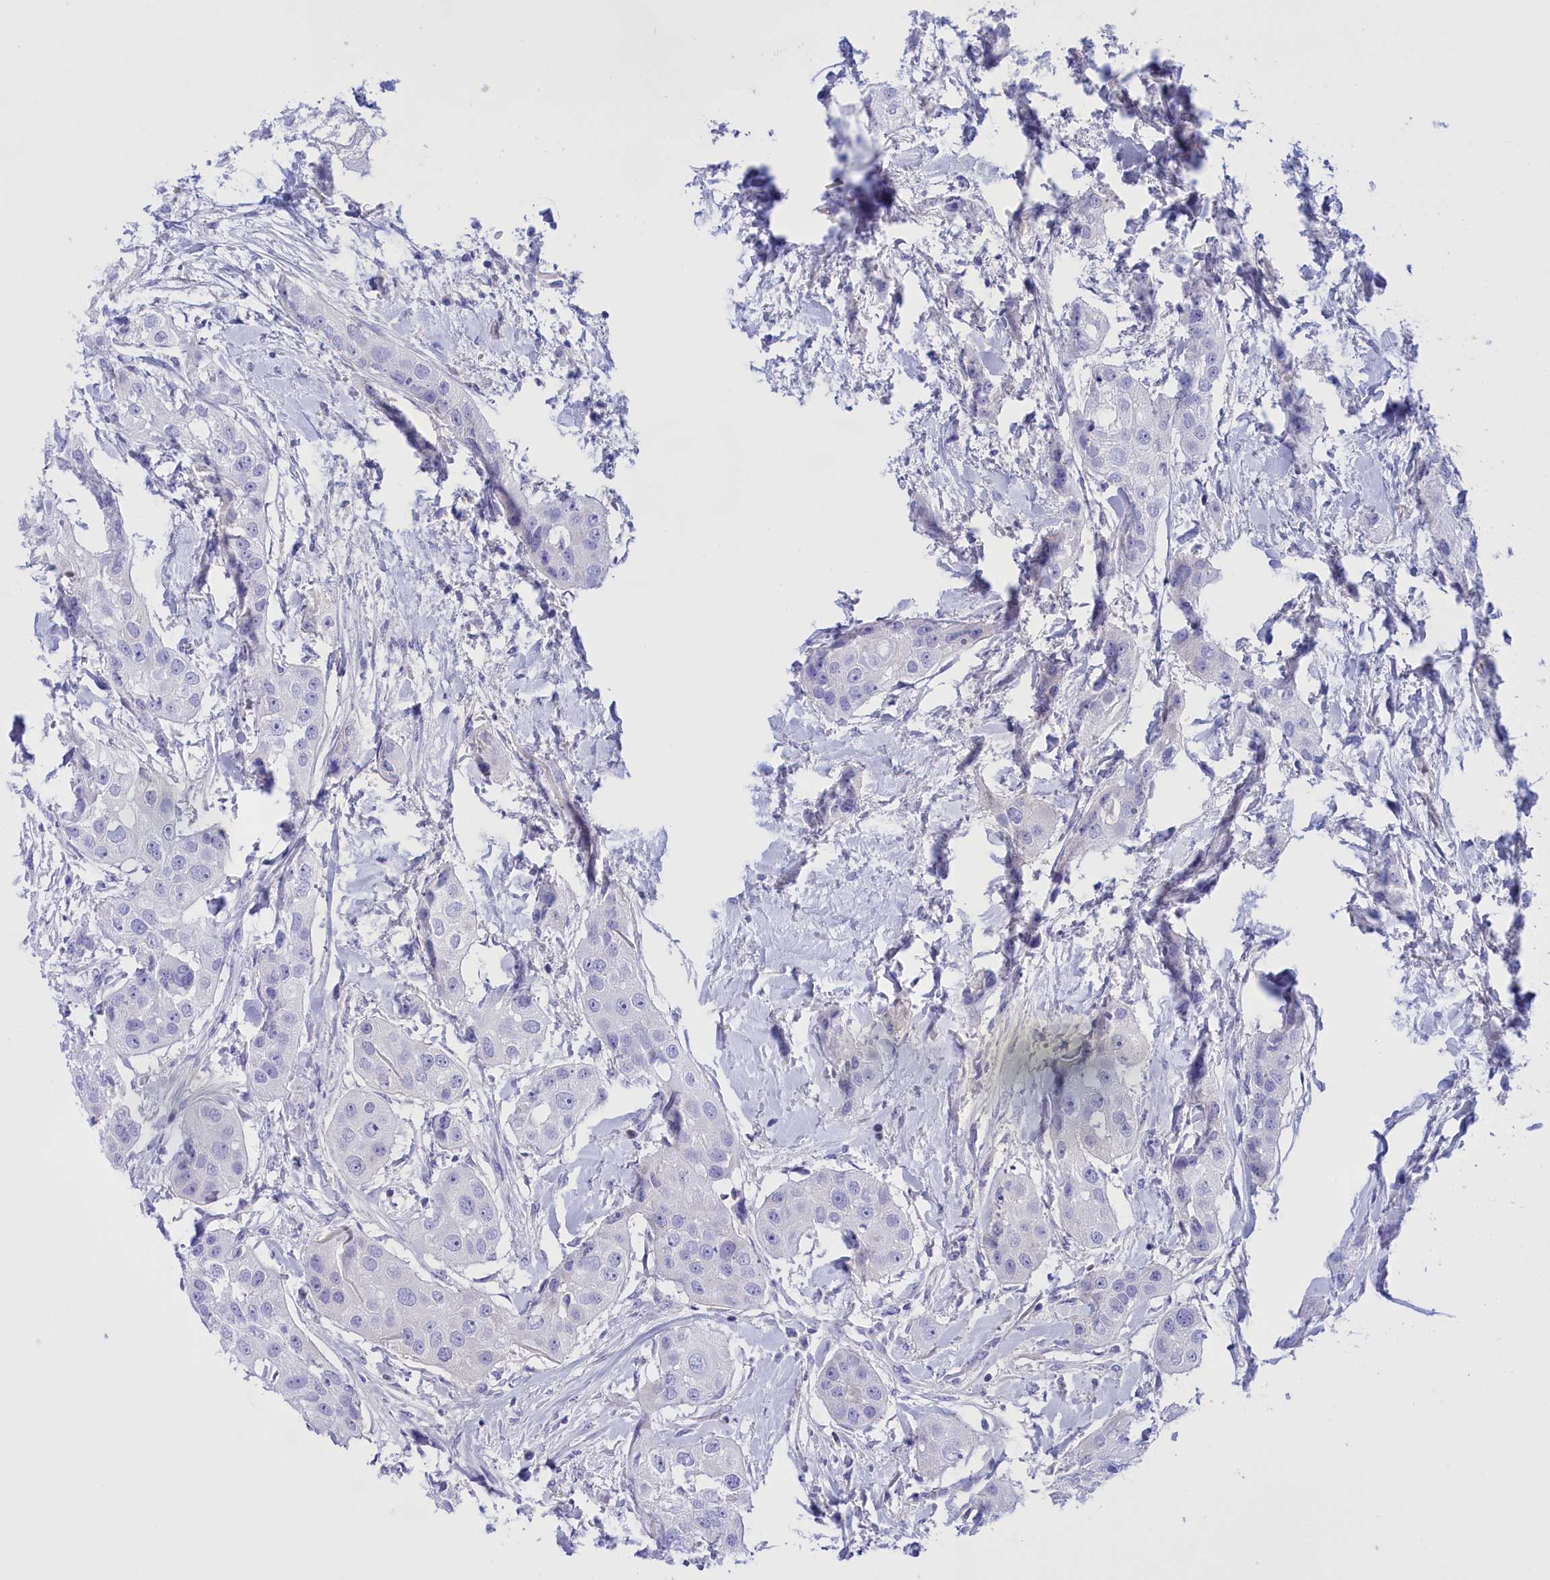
{"staining": {"intensity": "negative", "quantity": "none", "location": "none"}, "tissue": "head and neck cancer", "cell_type": "Tumor cells", "image_type": "cancer", "snomed": [{"axis": "morphology", "description": "Normal tissue, NOS"}, {"axis": "morphology", "description": "Squamous cell carcinoma, NOS"}, {"axis": "topography", "description": "Skeletal muscle"}, {"axis": "topography", "description": "Head-Neck"}], "caption": "This micrograph is of head and neck cancer stained with immunohistochemistry to label a protein in brown with the nuclei are counter-stained blue. There is no staining in tumor cells.", "gene": "PROK2", "patient": {"sex": "male", "age": 51}}